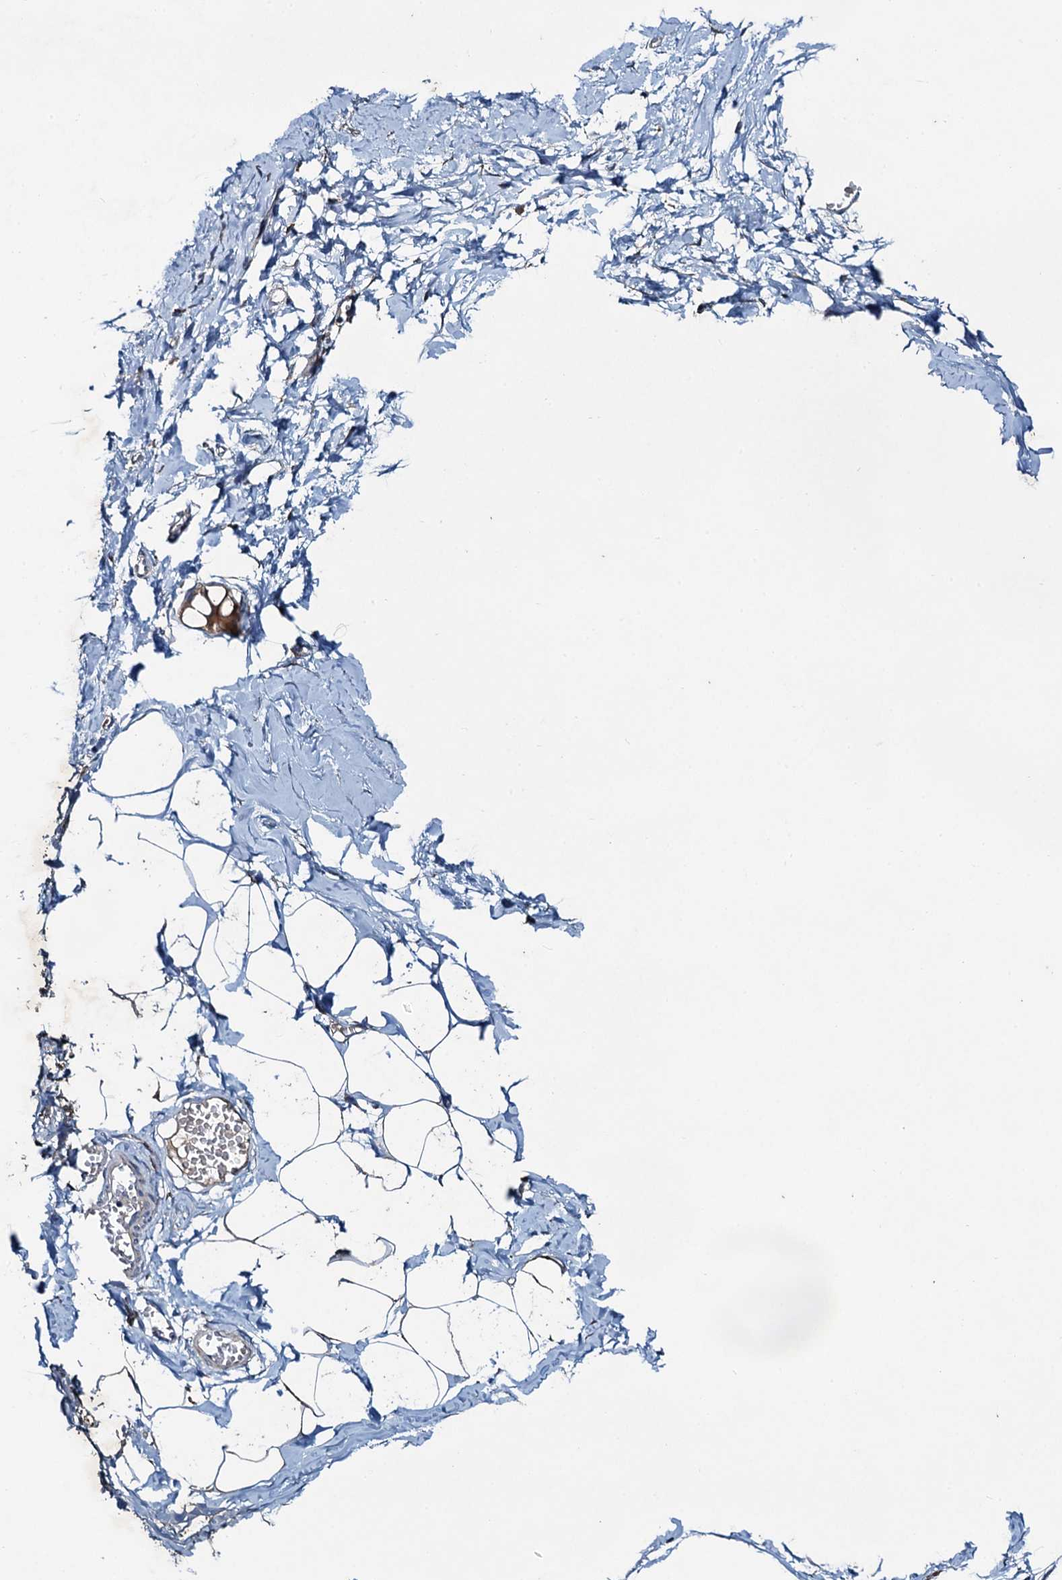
{"staining": {"intensity": "negative", "quantity": "none", "location": "none"}, "tissue": "breast", "cell_type": "Adipocytes", "image_type": "normal", "snomed": [{"axis": "morphology", "description": "Normal tissue, NOS"}, {"axis": "topography", "description": "Breast"}], "caption": "Adipocytes show no significant protein expression in normal breast.", "gene": "EFL1", "patient": {"sex": "female", "age": 27}}